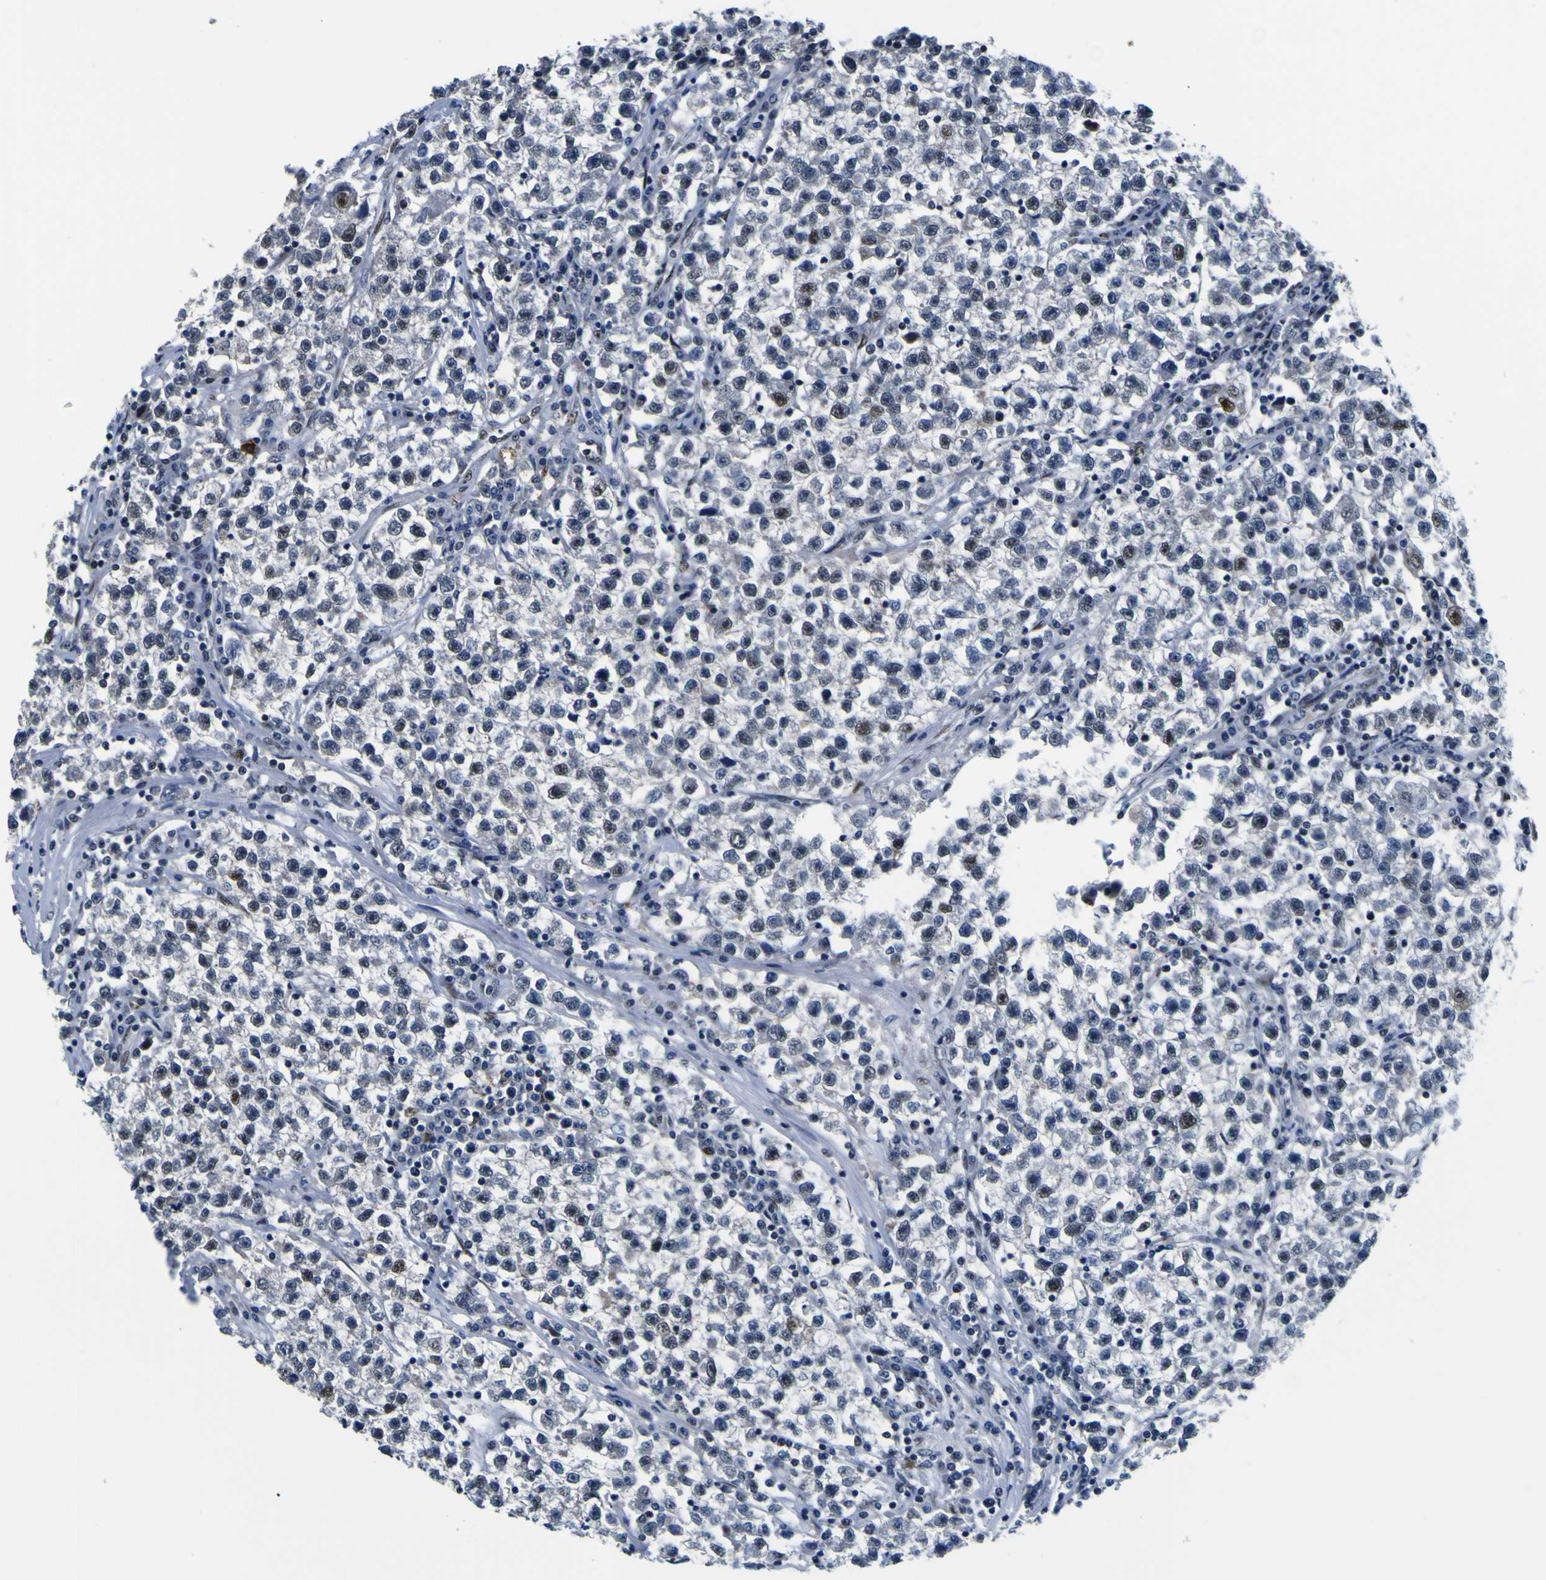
{"staining": {"intensity": "negative", "quantity": "none", "location": "none"}, "tissue": "testis cancer", "cell_type": "Tumor cells", "image_type": "cancer", "snomed": [{"axis": "morphology", "description": "Seminoma, NOS"}, {"axis": "topography", "description": "Testis"}], "caption": "IHC micrograph of neoplastic tissue: testis seminoma stained with DAB reveals no significant protein expression in tumor cells.", "gene": "CUL4B", "patient": {"sex": "male", "age": 22}}